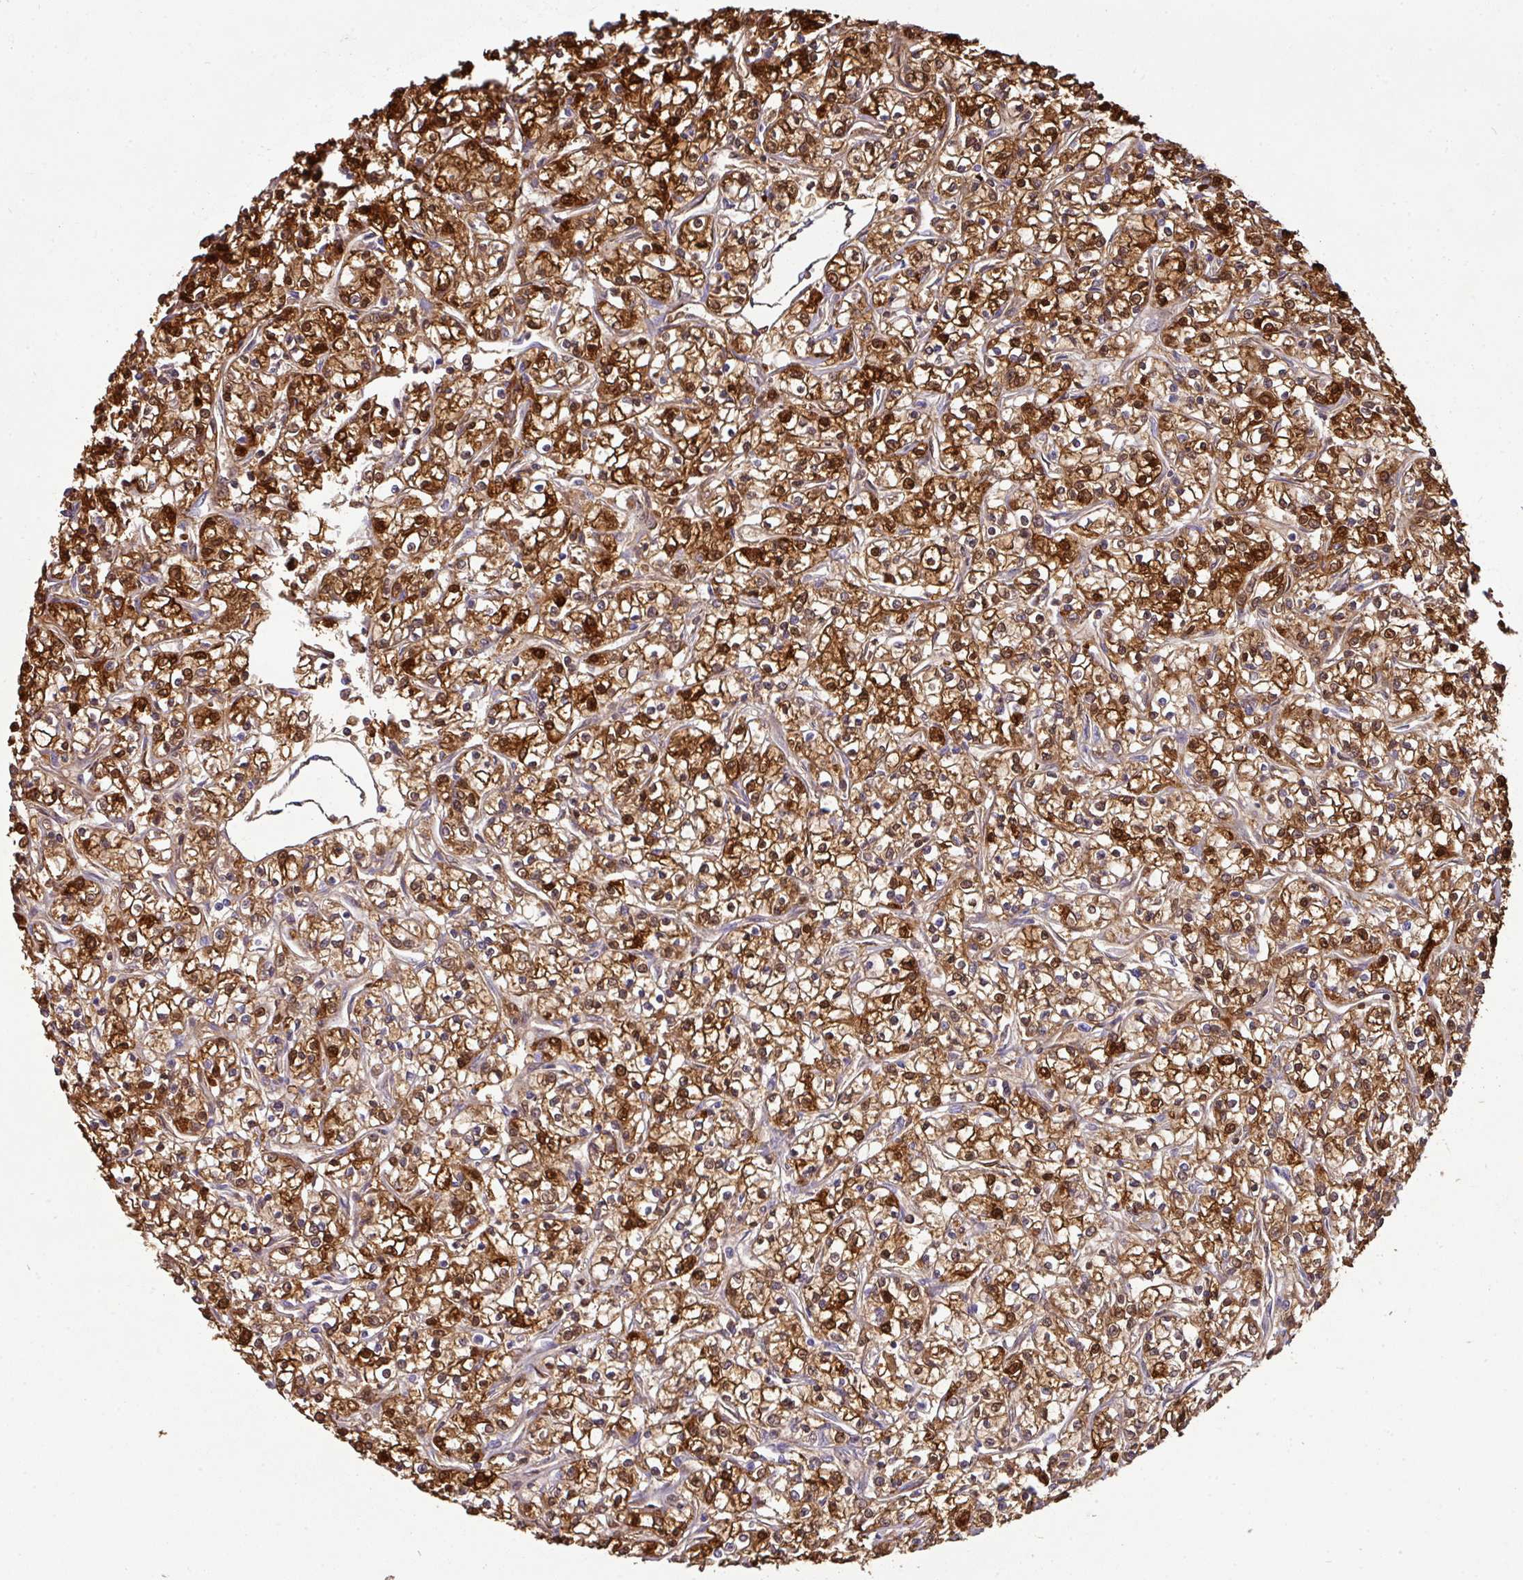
{"staining": {"intensity": "strong", "quantity": ">75%", "location": "cytoplasmic/membranous"}, "tissue": "renal cancer", "cell_type": "Tumor cells", "image_type": "cancer", "snomed": [{"axis": "morphology", "description": "Adenocarcinoma, NOS"}, {"axis": "topography", "description": "Kidney"}], "caption": "A brown stain shows strong cytoplasmic/membranous positivity of a protein in adenocarcinoma (renal) tumor cells.", "gene": "GSTA3", "patient": {"sex": "female", "age": 59}}